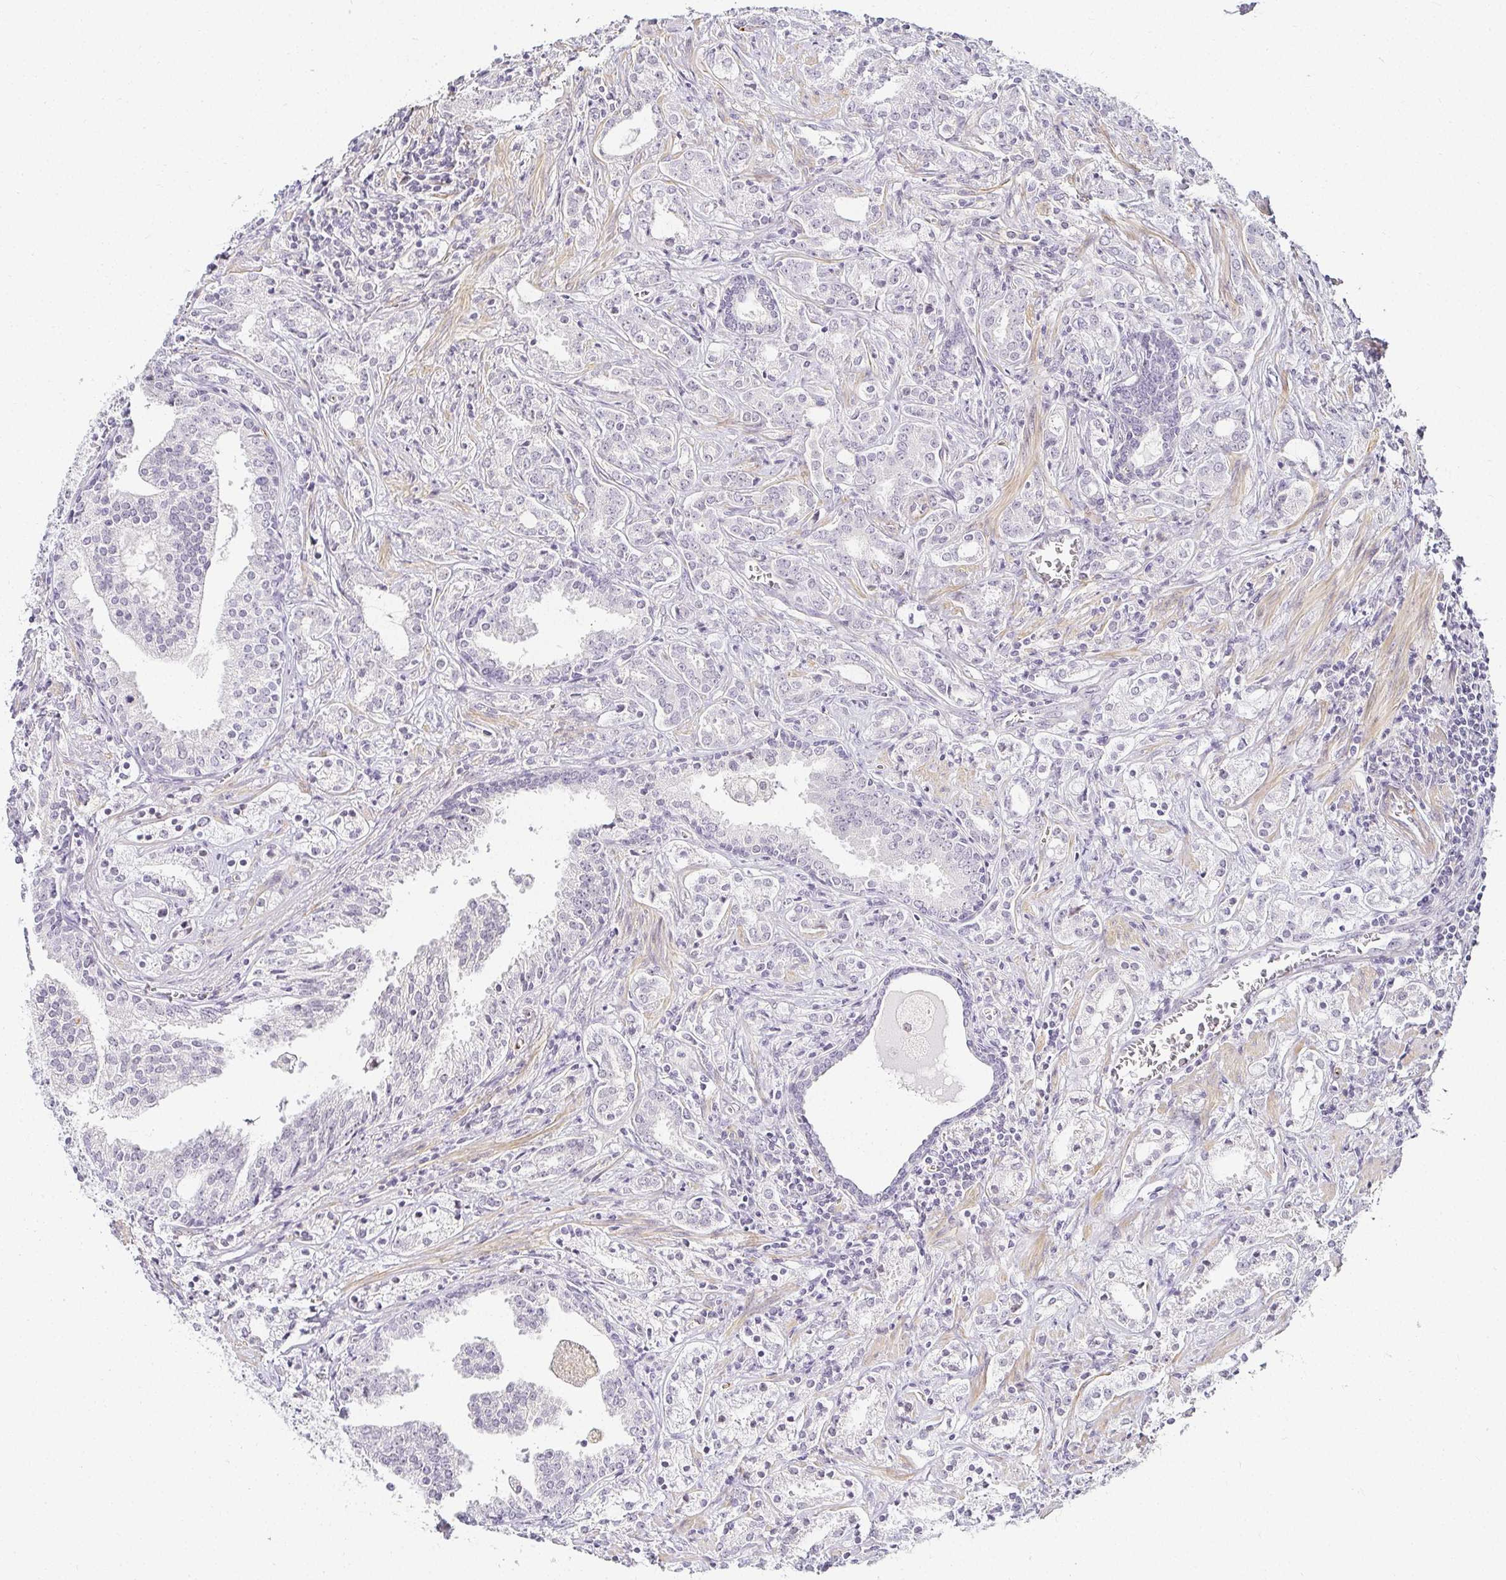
{"staining": {"intensity": "negative", "quantity": "none", "location": "none"}, "tissue": "prostate cancer", "cell_type": "Tumor cells", "image_type": "cancer", "snomed": [{"axis": "morphology", "description": "Adenocarcinoma, Medium grade"}, {"axis": "topography", "description": "Prostate"}], "caption": "Immunohistochemical staining of human prostate cancer (adenocarcinoma (medium-grade)) reveals no significant staining in tumor cells.", "gene": "ACAN", "patient": {"sex": "male", "age": 57}}